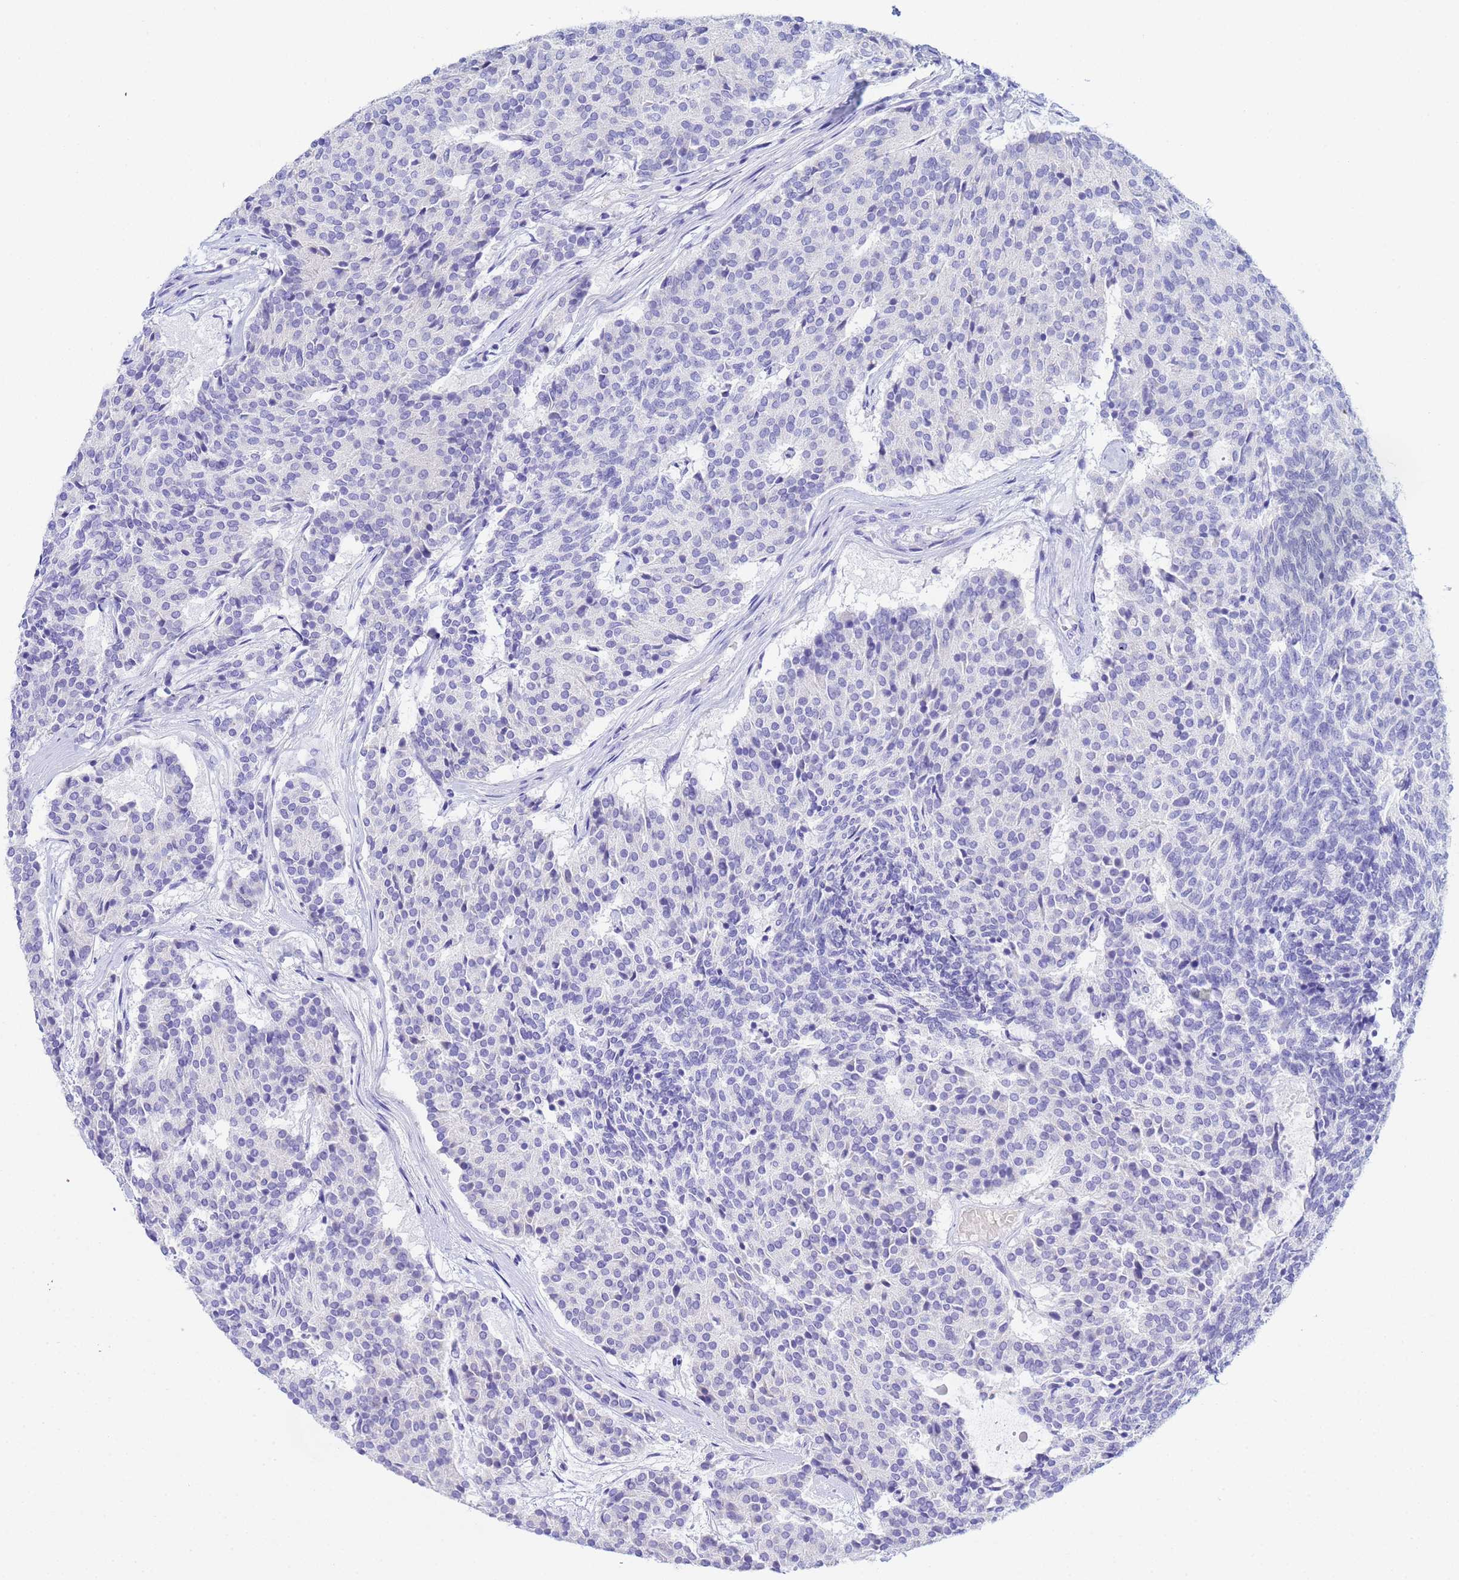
{"staining": {"intensity": "negative", "quantity": "none", "location": "none"}, "tissue": "carcinoid", "cell_type": "Tumor cells", "image_type": "cancer", "snomed": [{"axis": "morphology", "description": "Carcinoid, malignant, NOS"}, {"axis": "topography", "description": "Pancreas"}], "caption": "Immunohistochemistry (IHC) micrograph of neoplastic tissue: malignant carcinoid stained with DAB demonstrates no significant protein expression in tumor cells.", "gene": "AQP12A", "patient": {"sex": "female", "age": 54}}